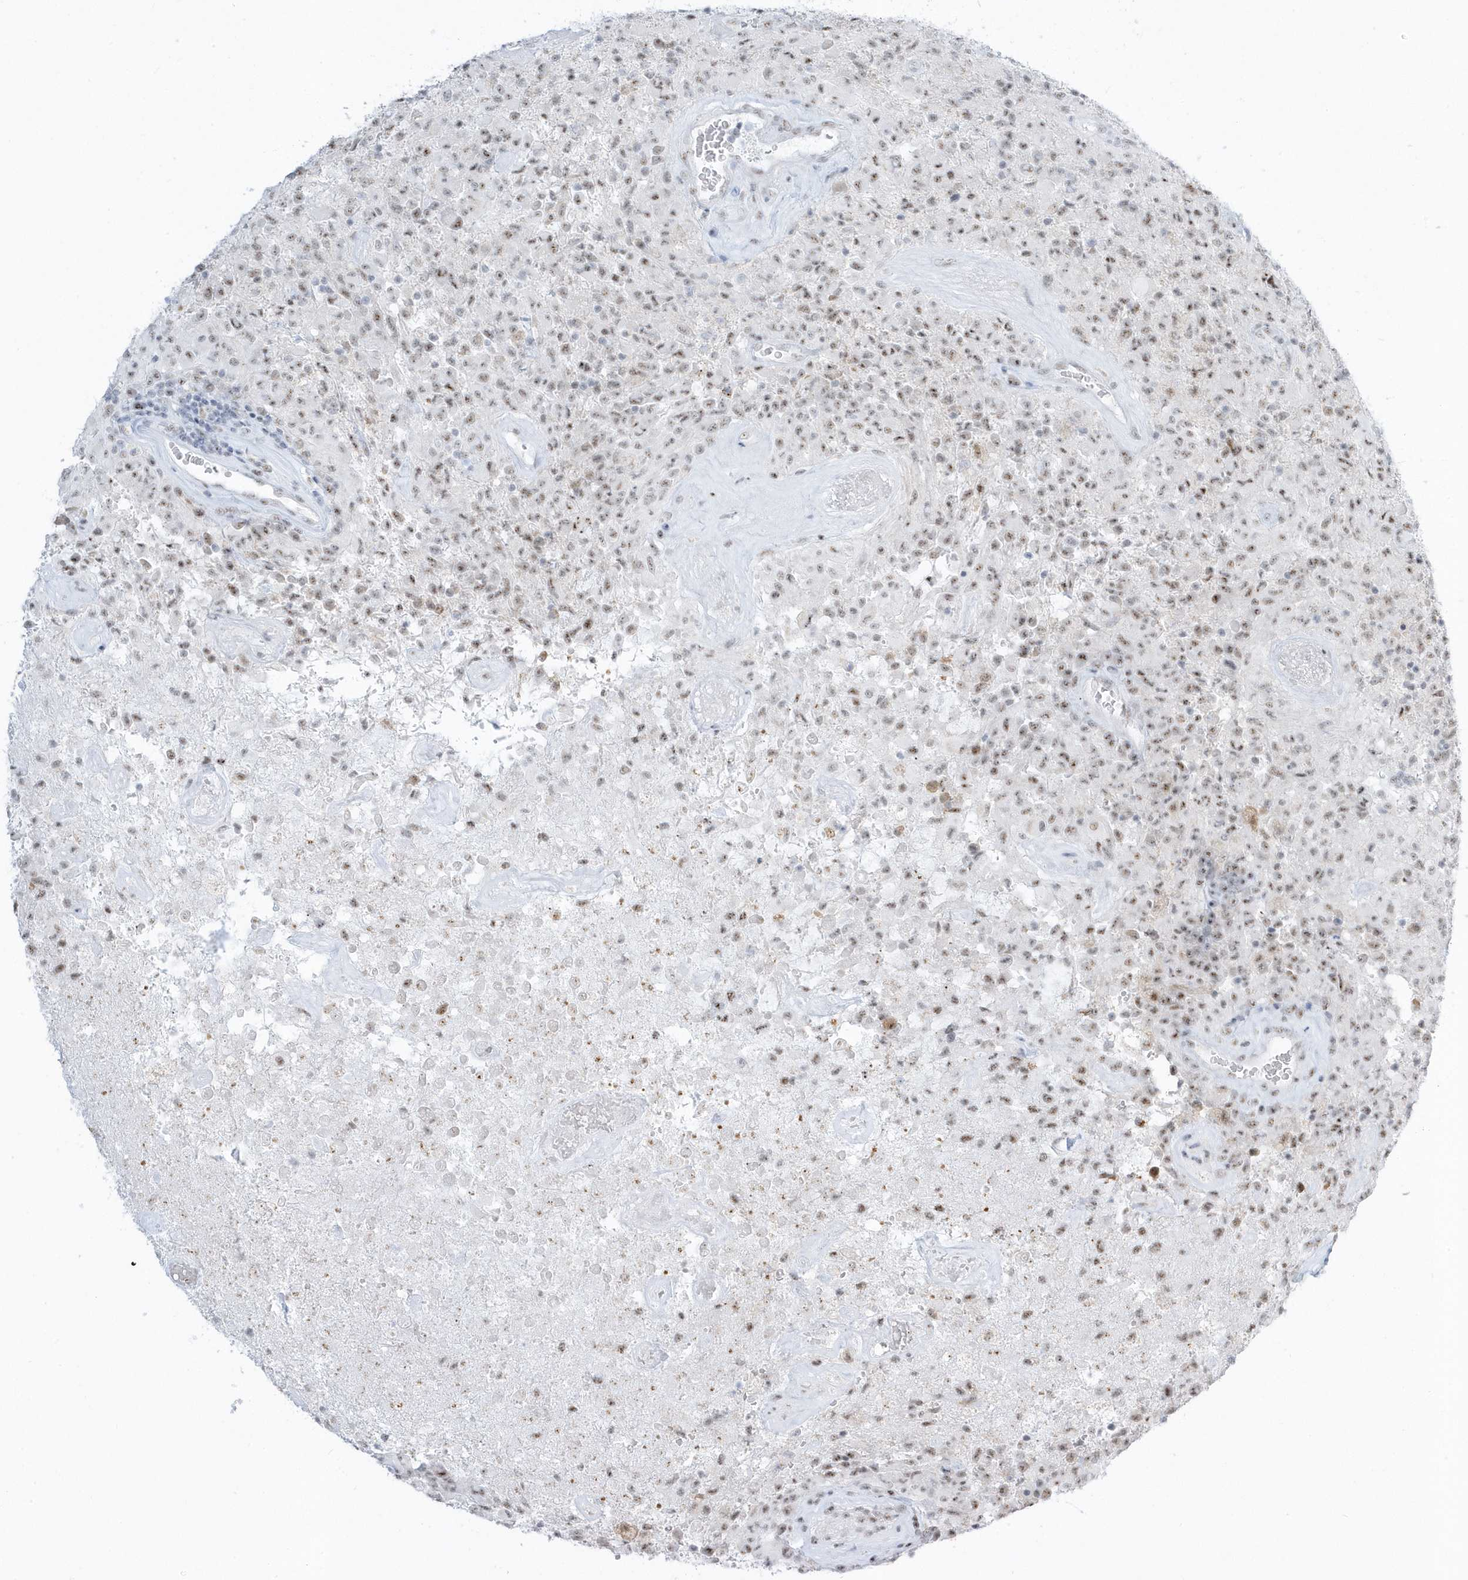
{"staining": {"intensity": "weak", "quantity": ">75%", "location": "nuclear"}, "tissue": "glioma", "cell_type": "Tumor cells", "image_type": "cancer", "snomed": [{"axis": "morphology", "description": "Glioma, malignant, High grade"}, {"axis": "topography", "description": "Brain"}], "caption": "Protein staining demonstrates weak nuclear expression in approximately >75% of tumor cells in glioma. (brown staining indicates protein expression, while blue staining denotes nuclei).", "gene": "PLEKHN1", "patient": {"sex": "female", "age": 57}}